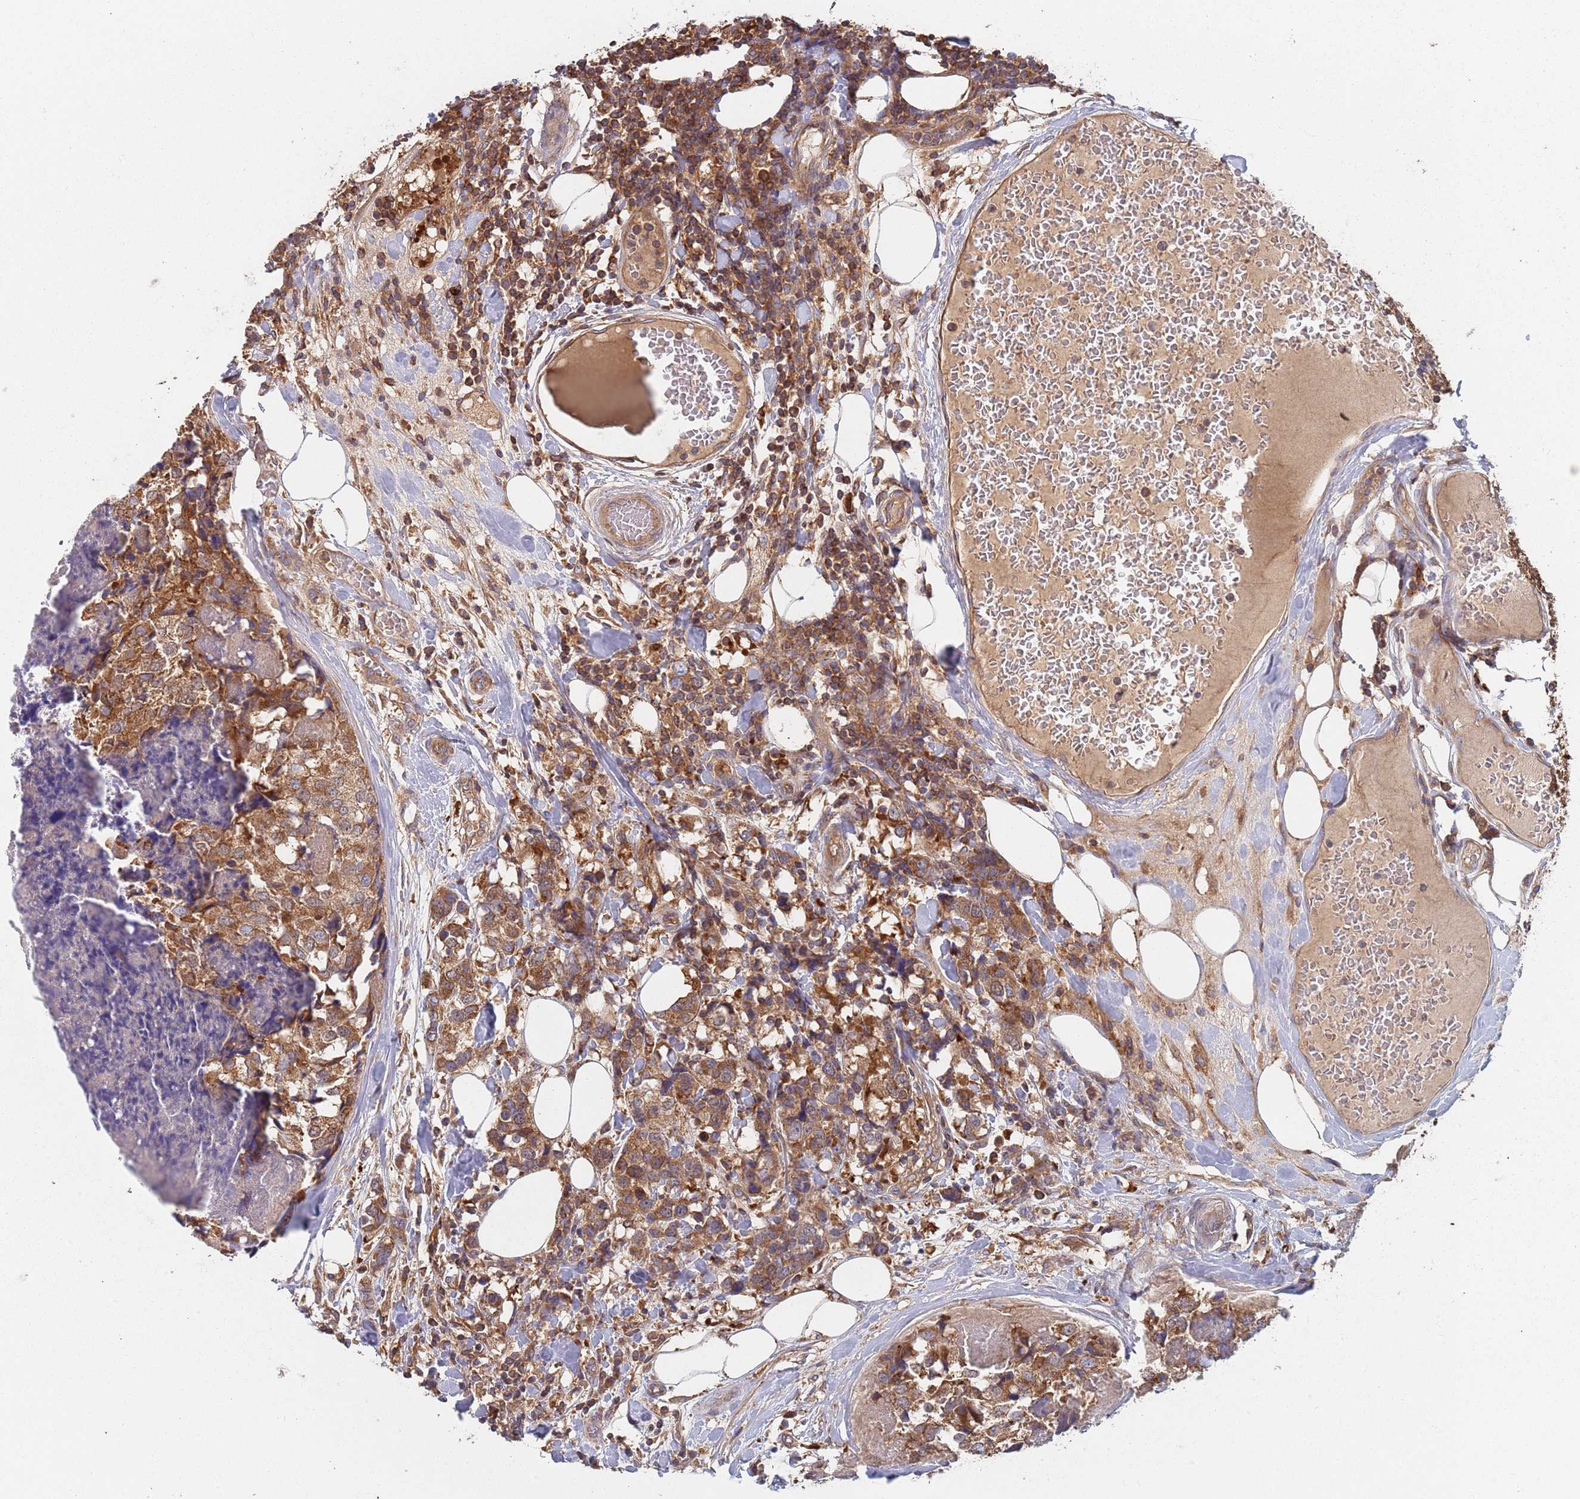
{"staining": {"intensity": "moderate", "quantity": ">75%", "location": "cytoplasmic/membranous"}, "tissue": "breast cancer", "cell_type": "Tumor cells", "image_type": "cancer", "snomed": [{"axis": "morphology", "description": "Lobular carcinoma"}, {"axis": "topography", "description": "Breast"}], "caption": "IHC image of neoplastic tissue: breast cancer stained using immunohistochemistry shows medium levels of moderate protein expression localized specifically in the cytoplasmic/membranous of tumor cells, appearing as a cytoplasmic/membranous brown color.", "gene": "GDI2", "patient": {"sex": "female", "age": 59}}